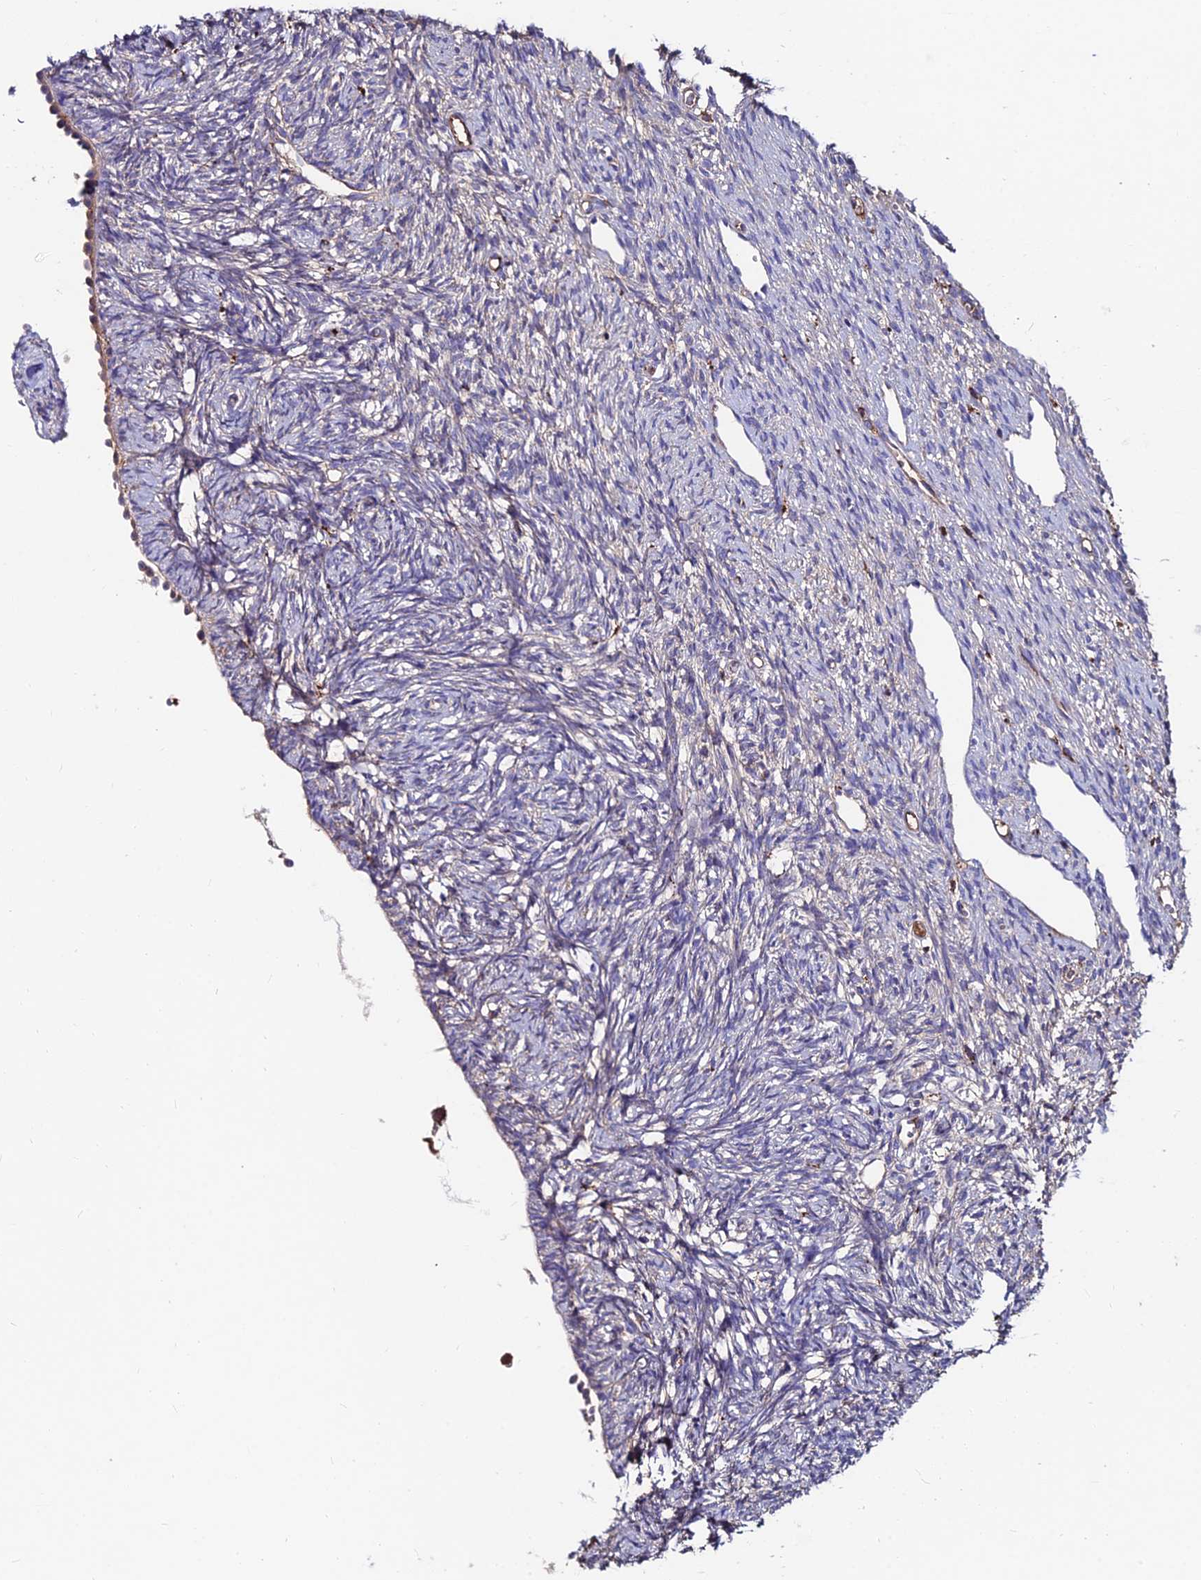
{"staining": {"intensity": "moderate", "quantity": ">75%", "location": "cytoplasmic/membranous"}, "tissue": "ovary", "cell_type": "Follicle cells", "image_type": "normal", "snomed": [{"axis": "morphology", "description": "Normal tissue, NOS"}, {"axis": "topography", "description": "Ovary"}], "caption": "Brown immunohistochemical staining in normal human ovary shows moderate cytoplasmic/membranous staining in about >75% of follicle cells.", "gene": "SLC25A16", "patient": {"sex": "female", "age": 51}}